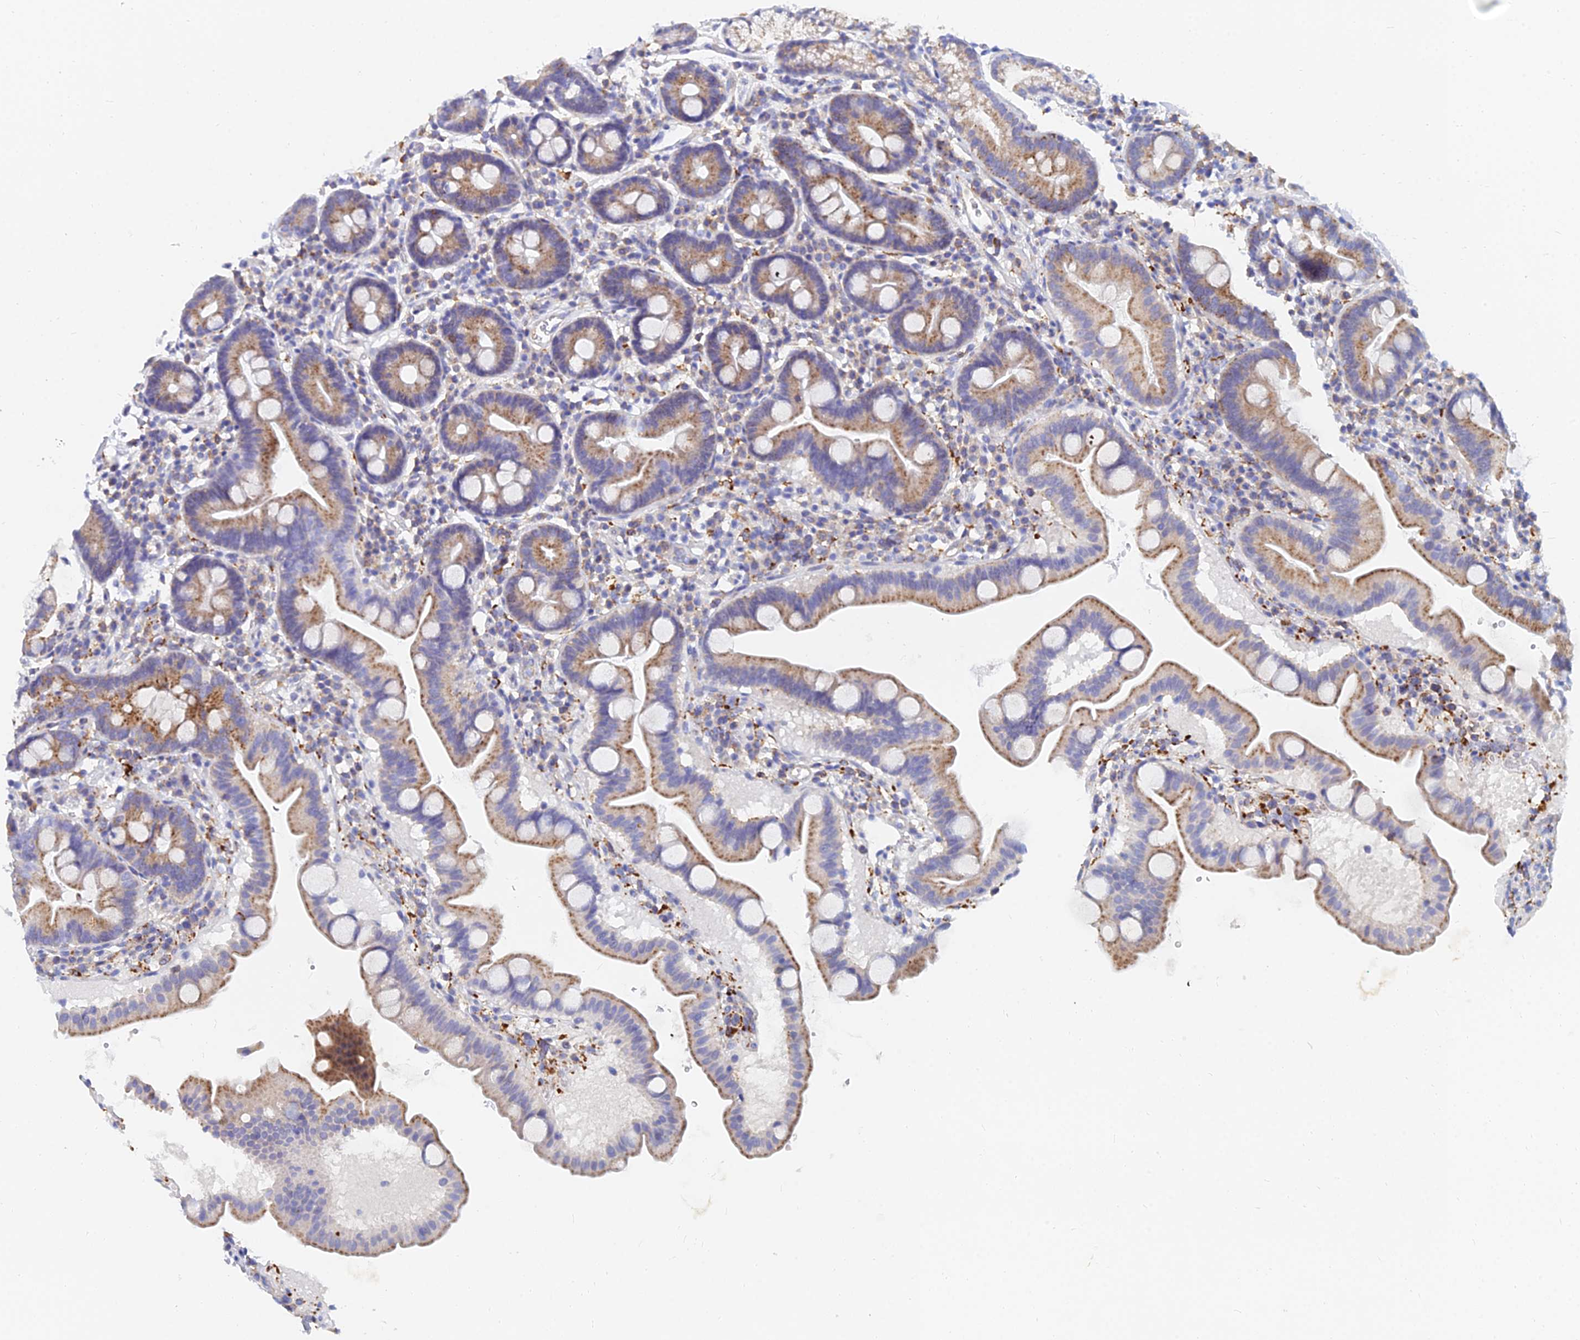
{"staining": {"intensity": "moderate", "quantity": ">75%", "location": "cytoplasmic/membranous"}, "tissue": "duodenum", "cell_type": "Glandular cells", "image_type": "normal", "snomed": [{"axis": "morphology", "description": "Normal tissue, NOS"}, {"axis": "topography", "description": "Duodenum"}], "caption": "Immunohistochemistry of unremarkable human duodenum shows medium levels of moderate cytoplasmic/membranous positivity in approximately >75% of glandular cells.", "gene": "SPNS1", "patient": {"sex": "male", "age": 54}}